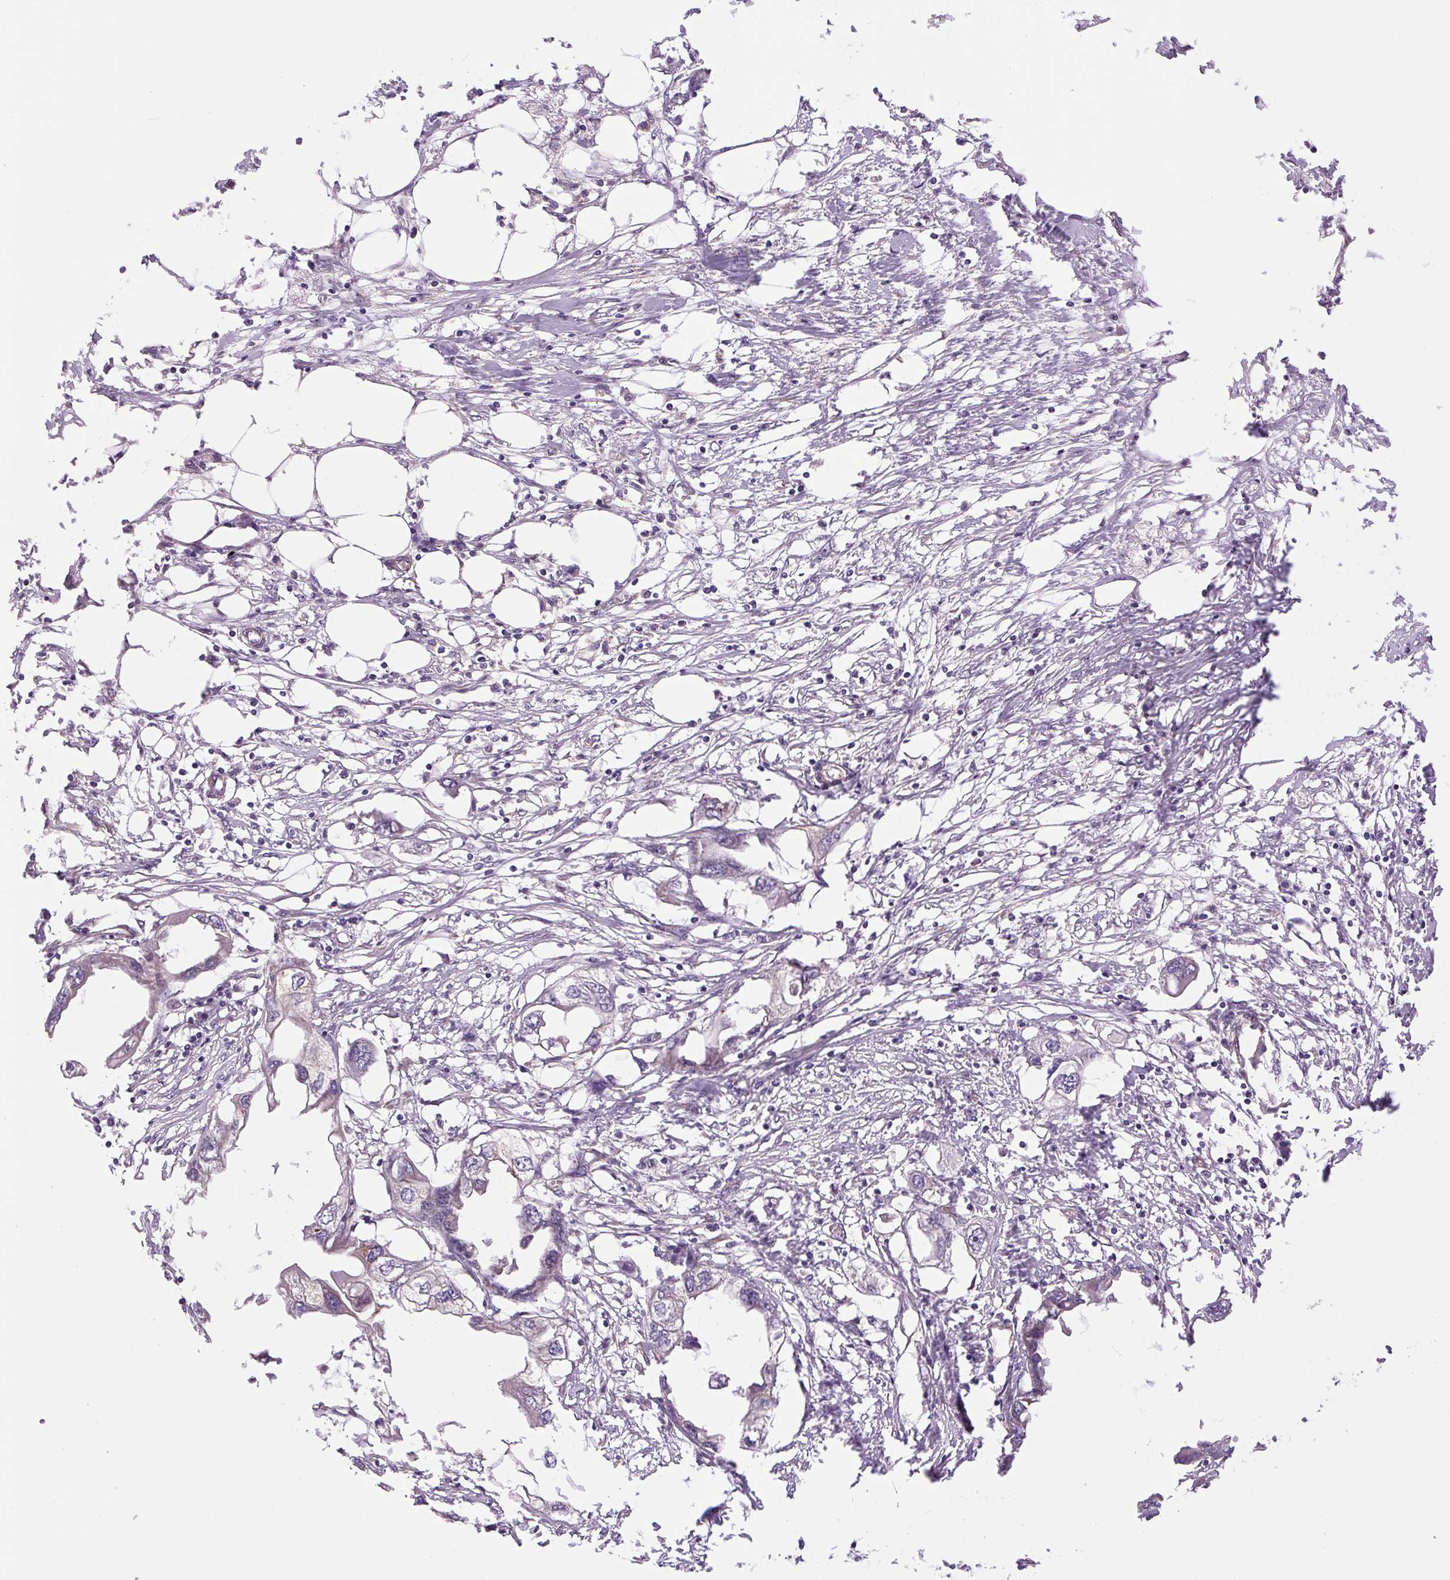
{"staining": {"intensity": "negative", "quantity": "none", "location": "none"}, "tissue": "endometrial cancer", "cell_type": "Tumor cells", "image_type": "cancer", "snomed": [{"axis": "morphology", "description": "Adenocarcinoma, NOS"}, {"axis": "morphology", "description": "Adenocarcinoma, metastatic, NOS"}, {"axis": "topography", "description": "Adipose tissue"}, {"axis": "topography", "description": "Endometrium"}], "caption": "IHC image of neoplastic tissue: endometrial cancer stained with DAB (3,3'-diaminobenzidine) reveals no significant protein positivity in tumor cells. (DAB IHC, high magnification).", "gene": "SEPTIN10", "patient": {"sex": "female", "age": 67}}